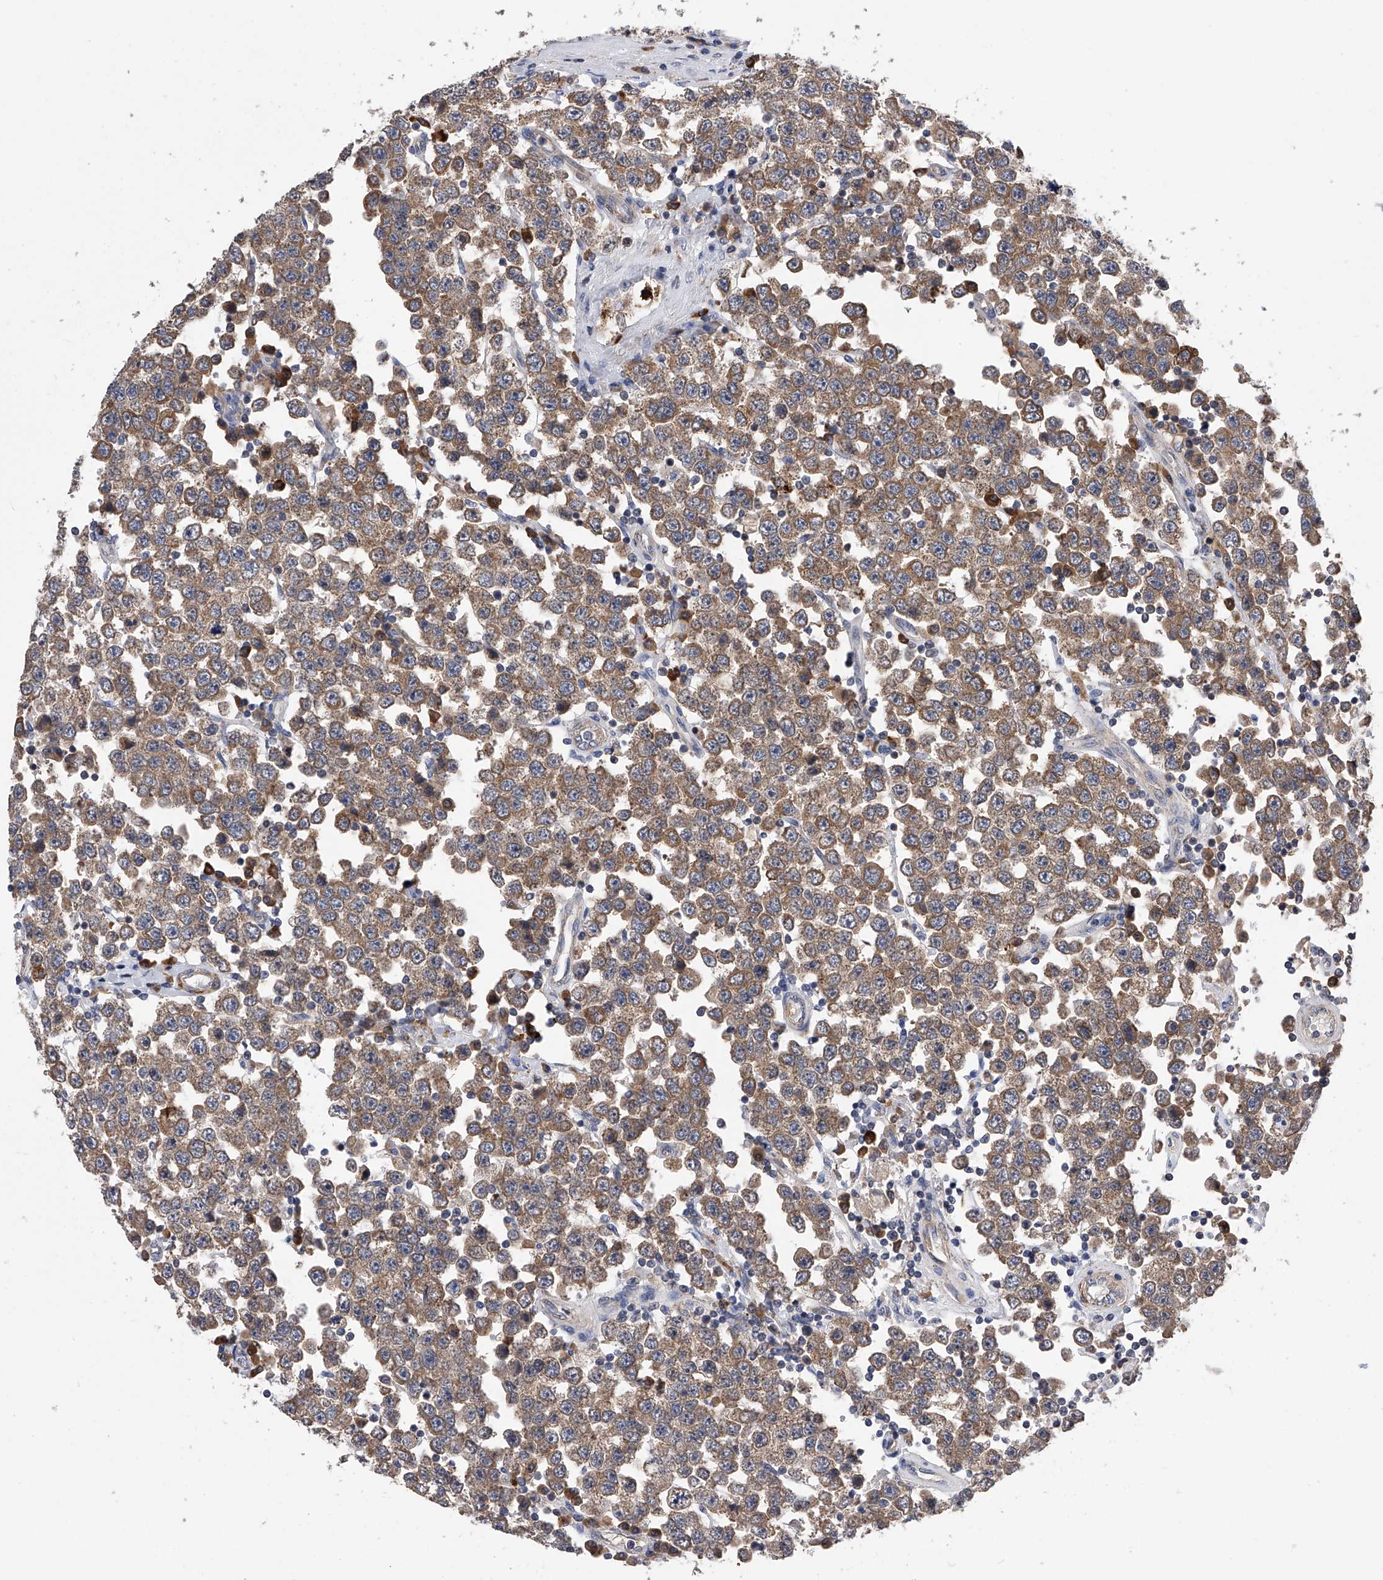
{"staining": {"intensity": "moderate", "quantity": ">75%", "location": "cytoplasmic/membranous"}, "tissue": "testis cancer", "cell_type": "Tumor cells", "image_type": "cancer", "snomed": [{"axis": "morphology", "description": "Seminoma, NOS"}, {"axis": "topography", "description": "Testis"}], "caption": "The micrograph demonstrates immunohistochemical staining of testis seminoma. There is moderate cytoplasmic/membranous staining is present in about >75% of tumor cells.", "gene": "SPOCK1", "patient": {"sex": "male", "age": 28}}